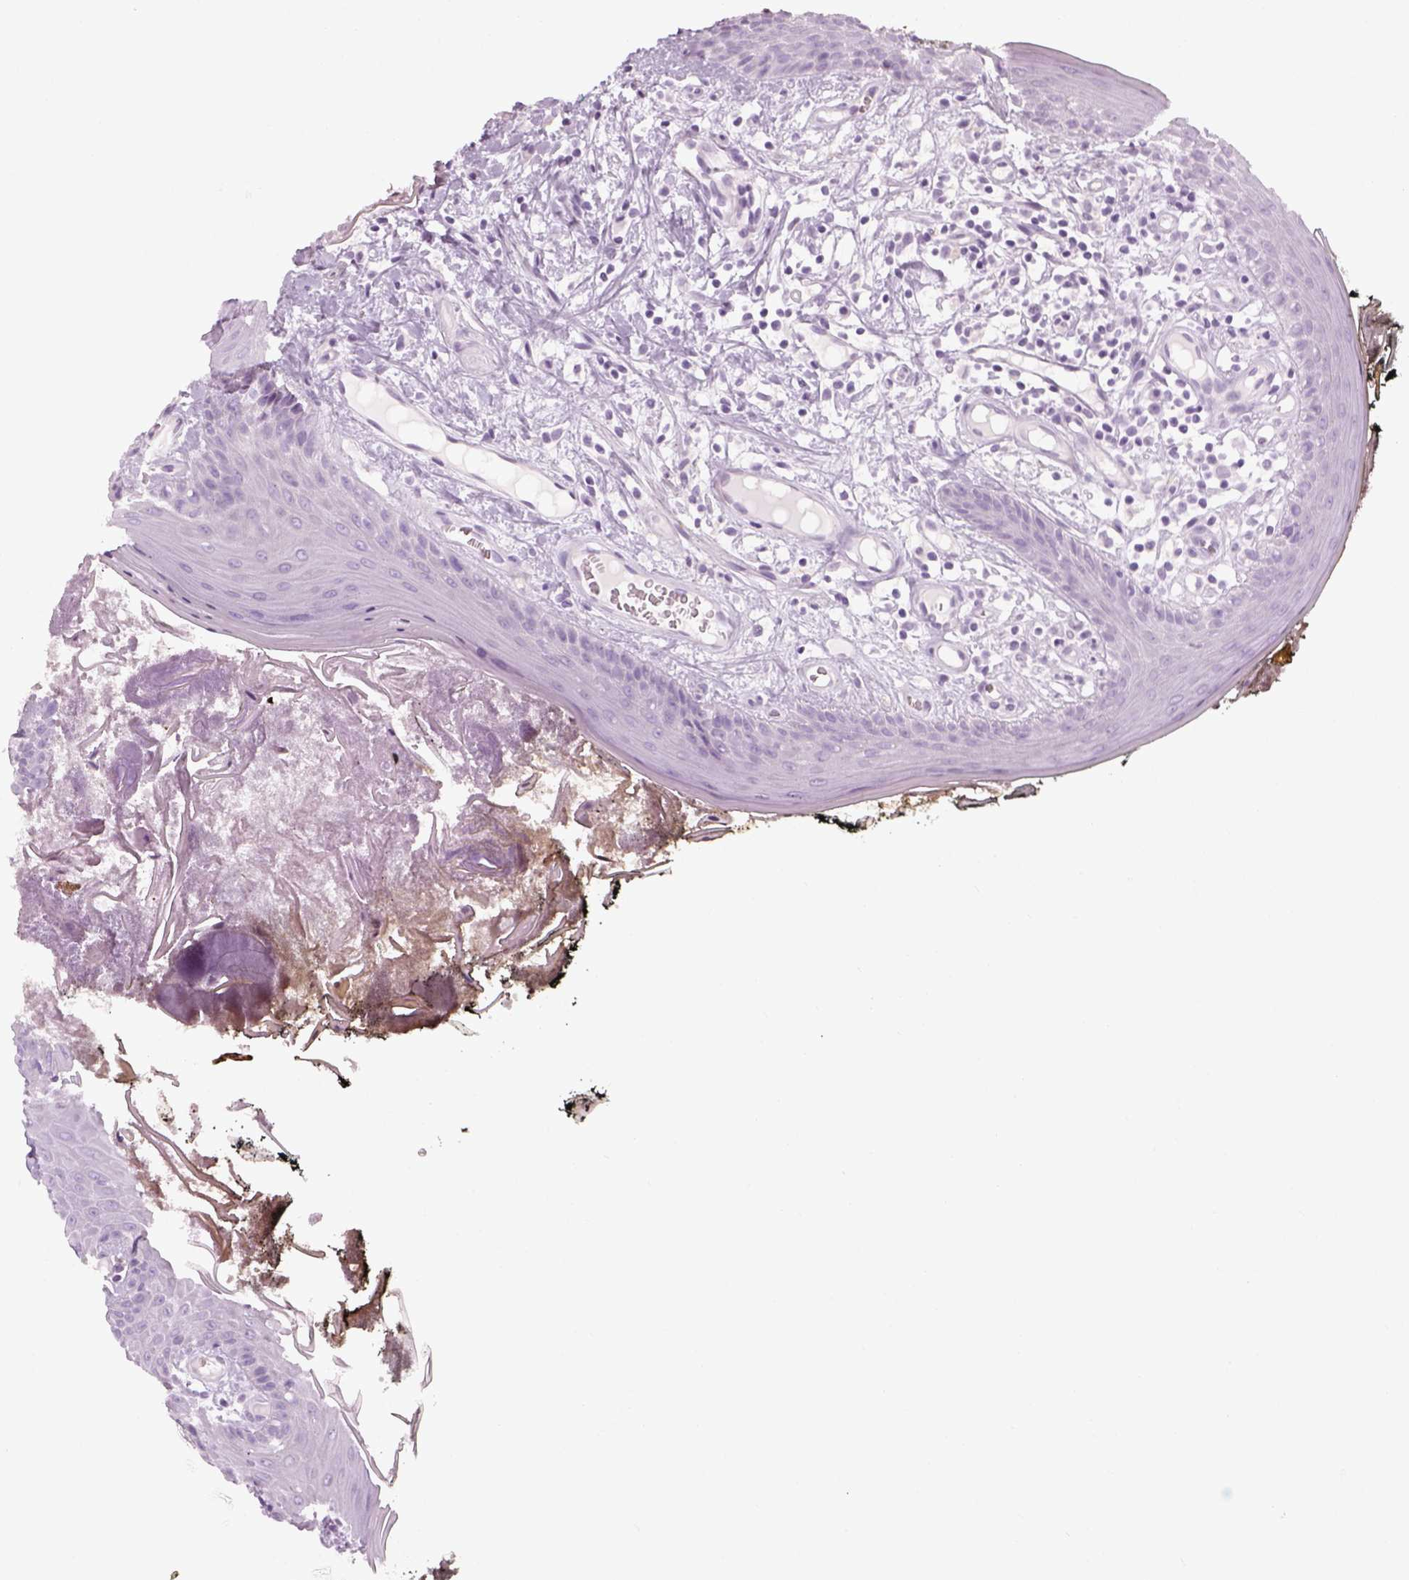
{"staining": {"intensity": "negative", "quantity": "none", "location": "none"}, "tissue": "oral mucosa", "cell_type": "Squamous epithelial cells", "image_type": "normal", "snomed": [{"axis": "morphology", "description": "Normal tissue, NOS"}, {"axis": "topography", "description": "Oral tissue"}], "caption": "Normal oral mucosa was stained to show a protein in brown. There is no significant positivity in squamous epithelial cells.", "gene": "TH", "patient": {"sex": "male", "age": 9}}